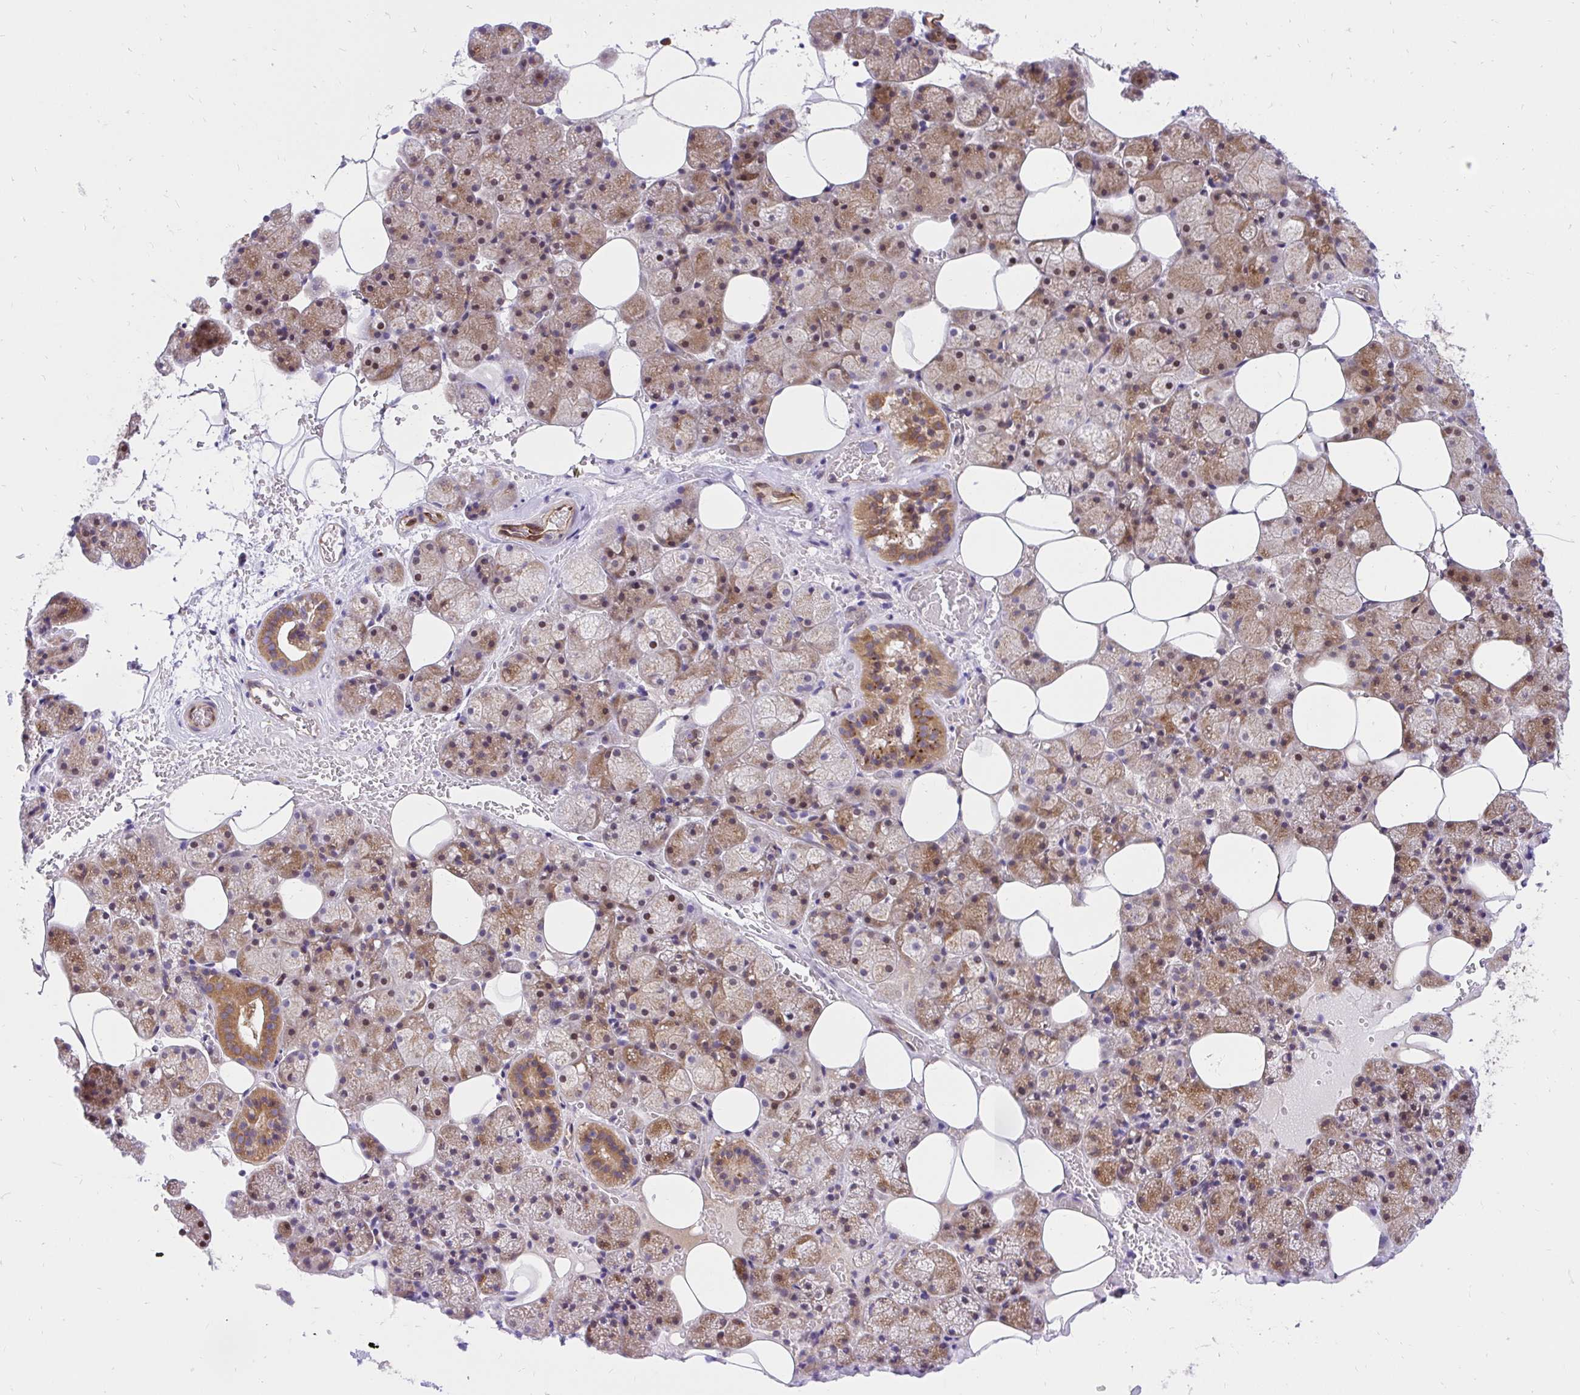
{"staining": {"intensity": "moderate", "quantity": ">75%", "location": "cytoplasmic/membranous,nuclear"}, "tissue": "salivary gland", "cell_type": "Glandular cells", "image_type": "normal", "snomed": [{"axis": "morphology", "description": "Normal tissue, NOS"}, {"axis": "topography", "description": "Salivary gland"}, {"axis": "topography", "description": "Peripheral nerve tissue"}], "caption": "Moderate cytoplasmic/membranous,nuclear protein expression is appreciated in approximately >75% of glandular cells in salivary gland.", "gene": "ABCB10", "patient": {"sex": "male", "age": 38}}